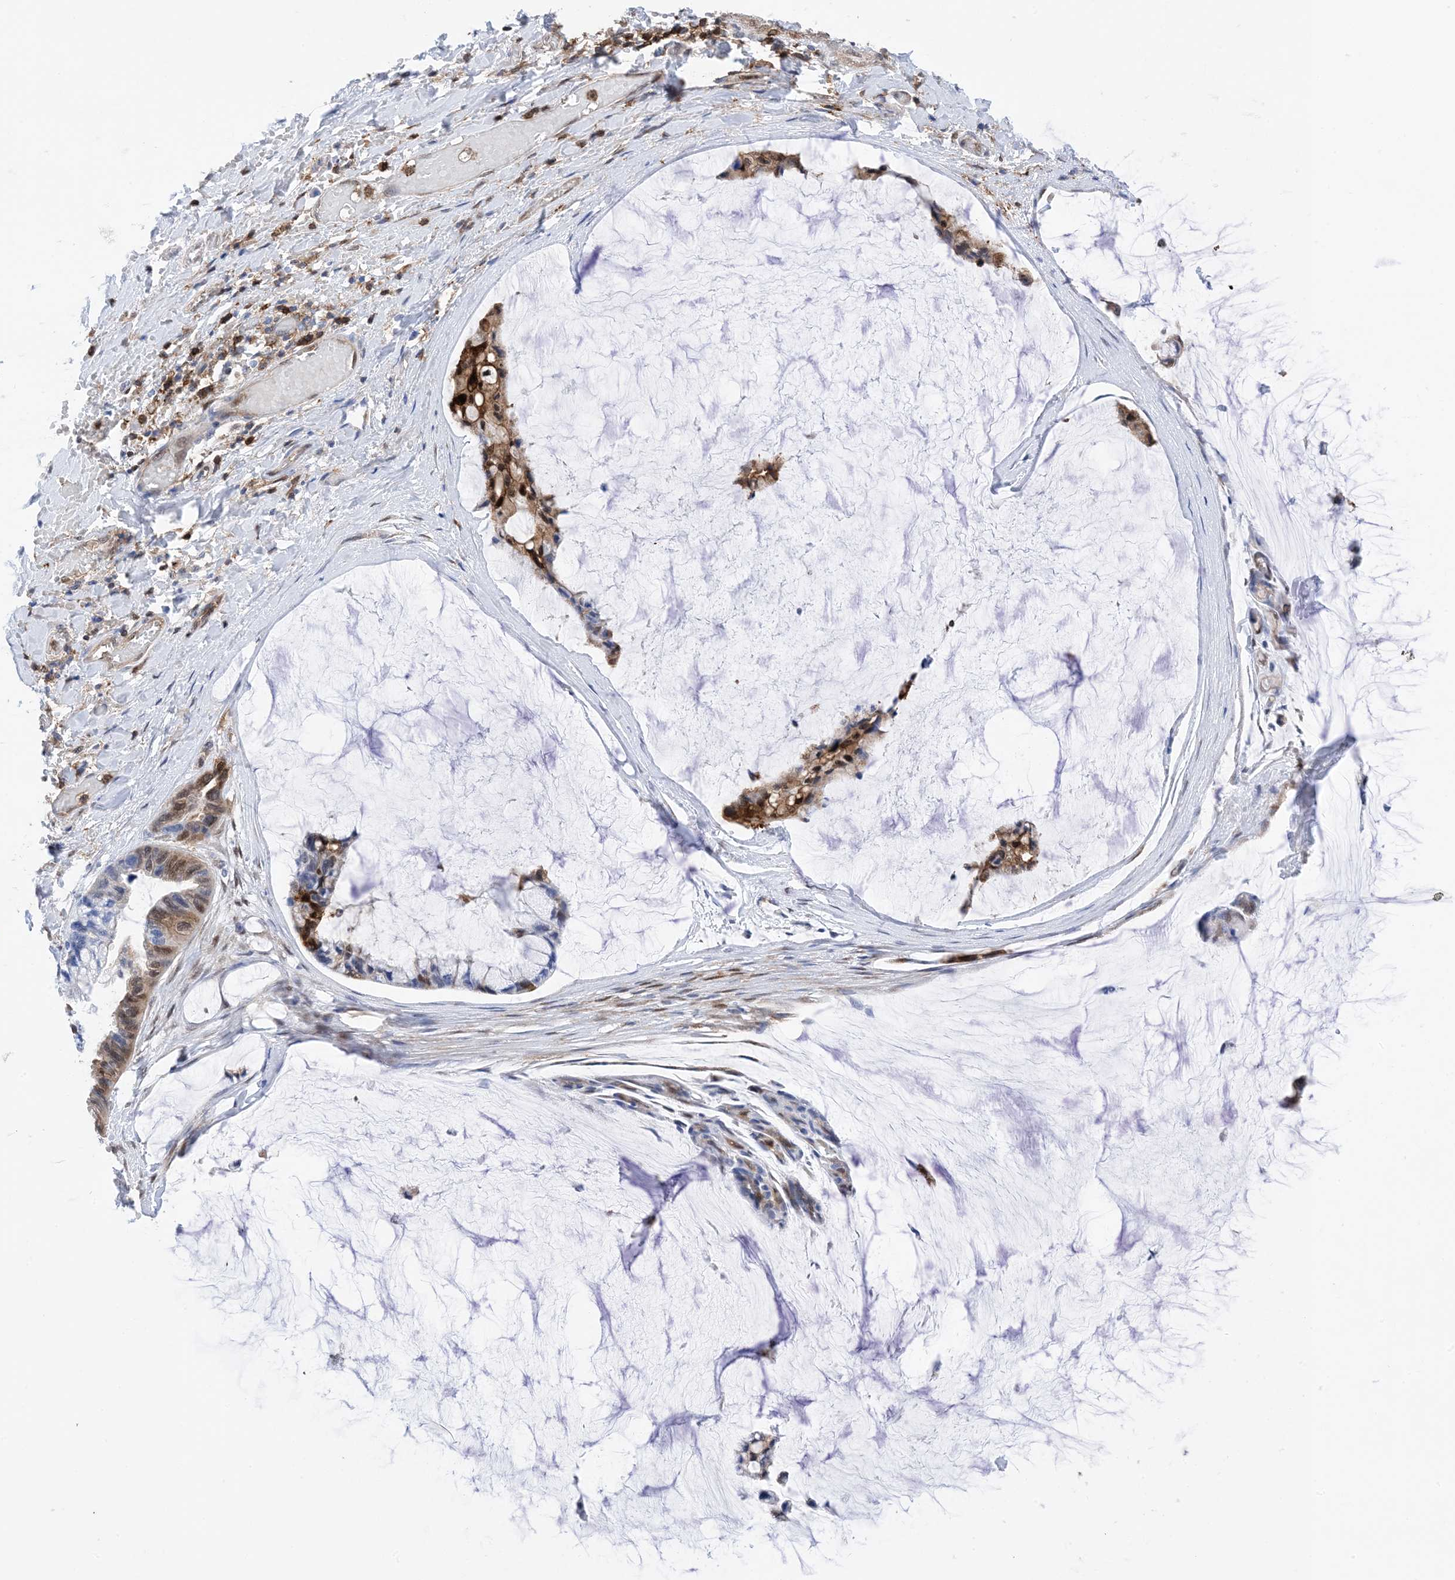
{"staining": {"intensity": "moderate", "quantity": "25%-75%", "location": "cytoplasmic/membranous,nuclear"}, "tissue": "ovarian cancer", "cell_type": "Tumor cells", "image_type": "cancer", "snomed": [{"axis": "morphology", "description": "Cystadenocarcinoma, mucinous, NOS"}, {"axis": "topography", "description": "Ovary"}], "caption": "A histopathology image of ovarian cancer stained for a protein displays moderate cytoplasmic/membranous and nuclear brown staining in tumor cells.", "gene": "ANXA1", "patient": {"sex": "female", "age": 39}}